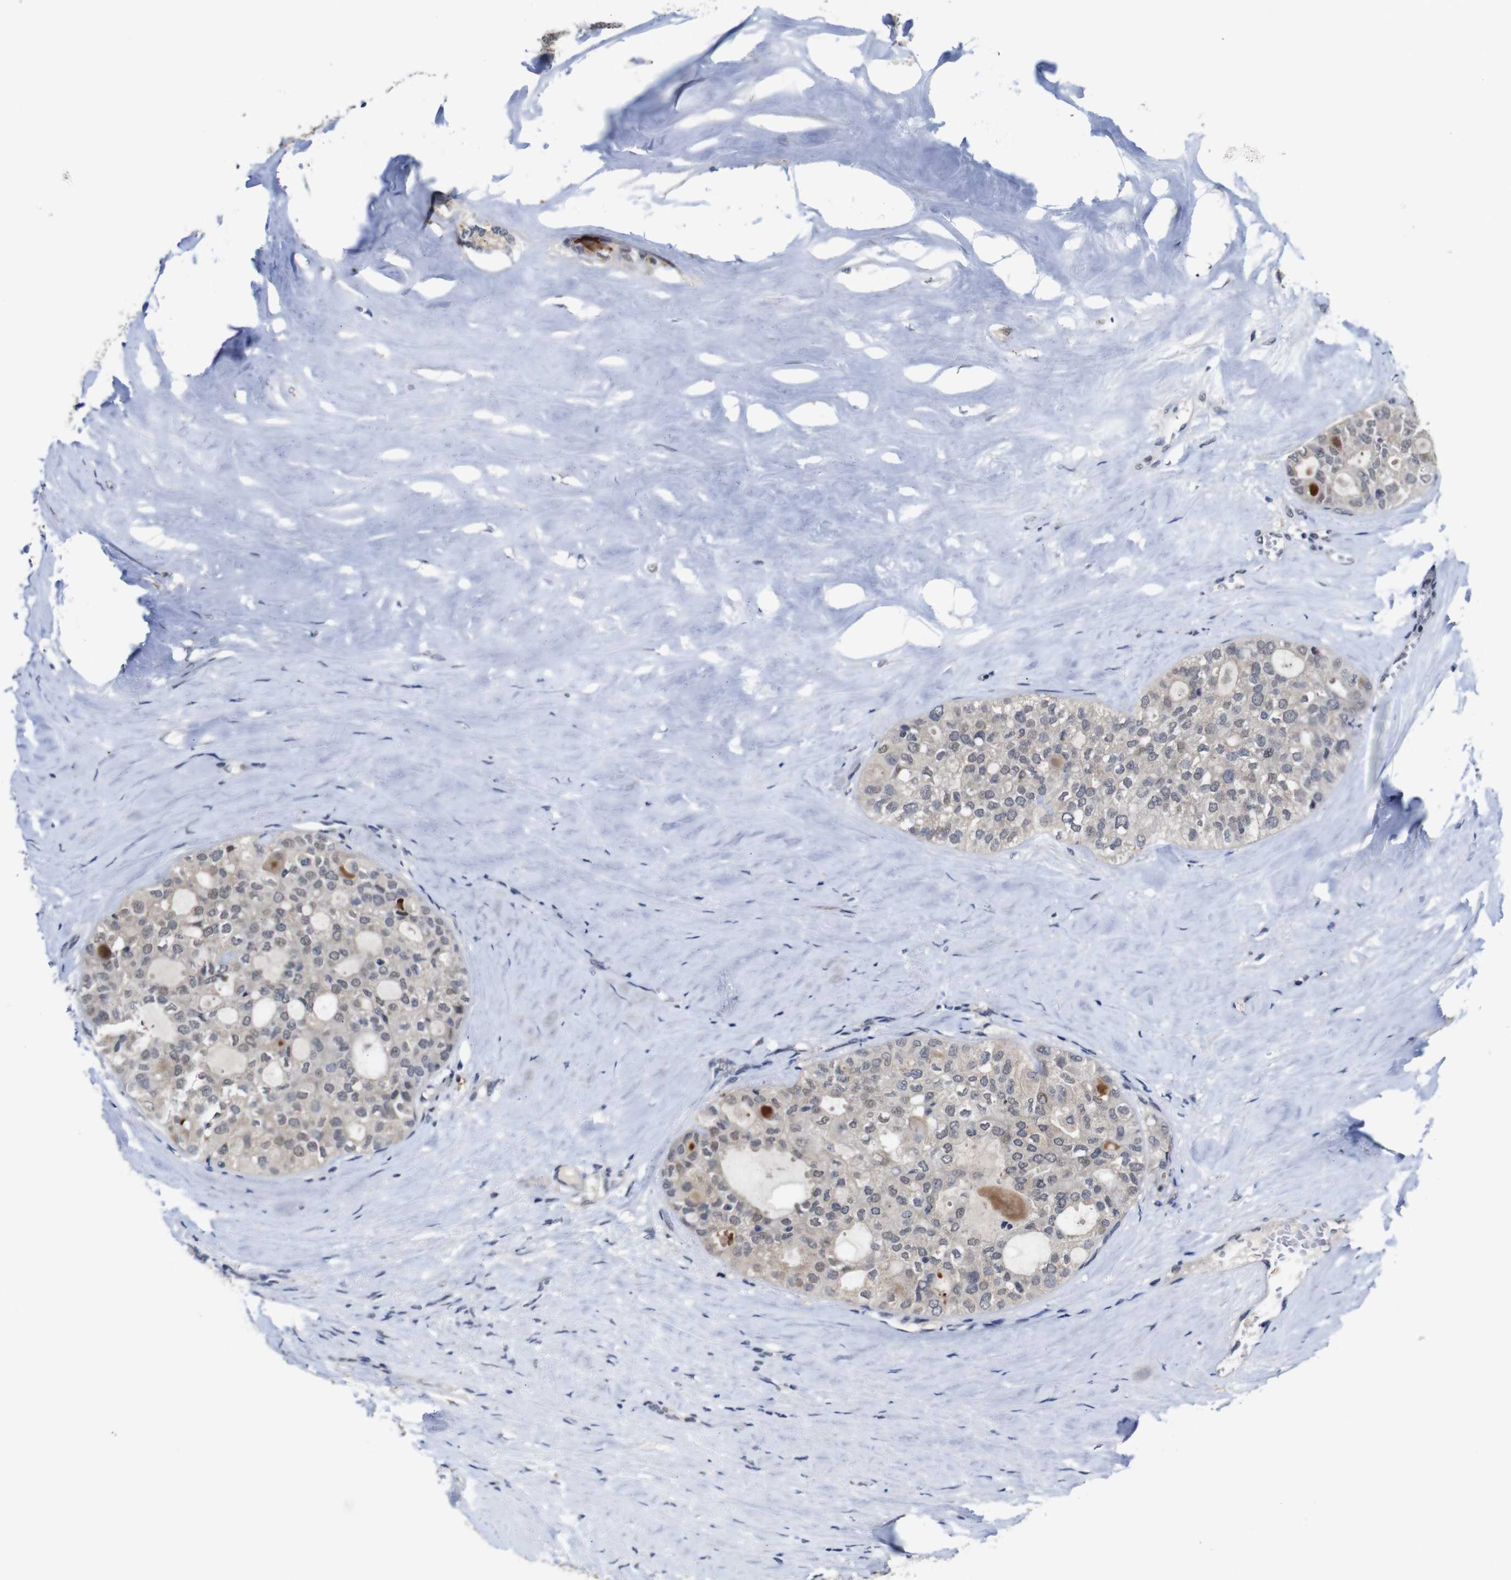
{"staining": {"intensity": "weak", "quantity": "<25%", "location": "cytoplasmic/membranous"}, "tissue": "thyroid cancer", "cell_type": "Tumor cells", "image_type": "cancer", "snomed": [{"axis": "morphology", "description": "Follicular adenoma carcinoma, NOS"}, {"axis": "topography", "description": "Thyroid gland"}], "caption": "DAB immunohistochemical staining of thyroid follicular adenoma carcinoma exhibits no significant expression in tumor cells. The staining is performed using DAB brown chromogen with nuclei counter-stained in using hematoxylin.", "gene": "NTRK3", "patient": {"sex": "male", "age": 75}}